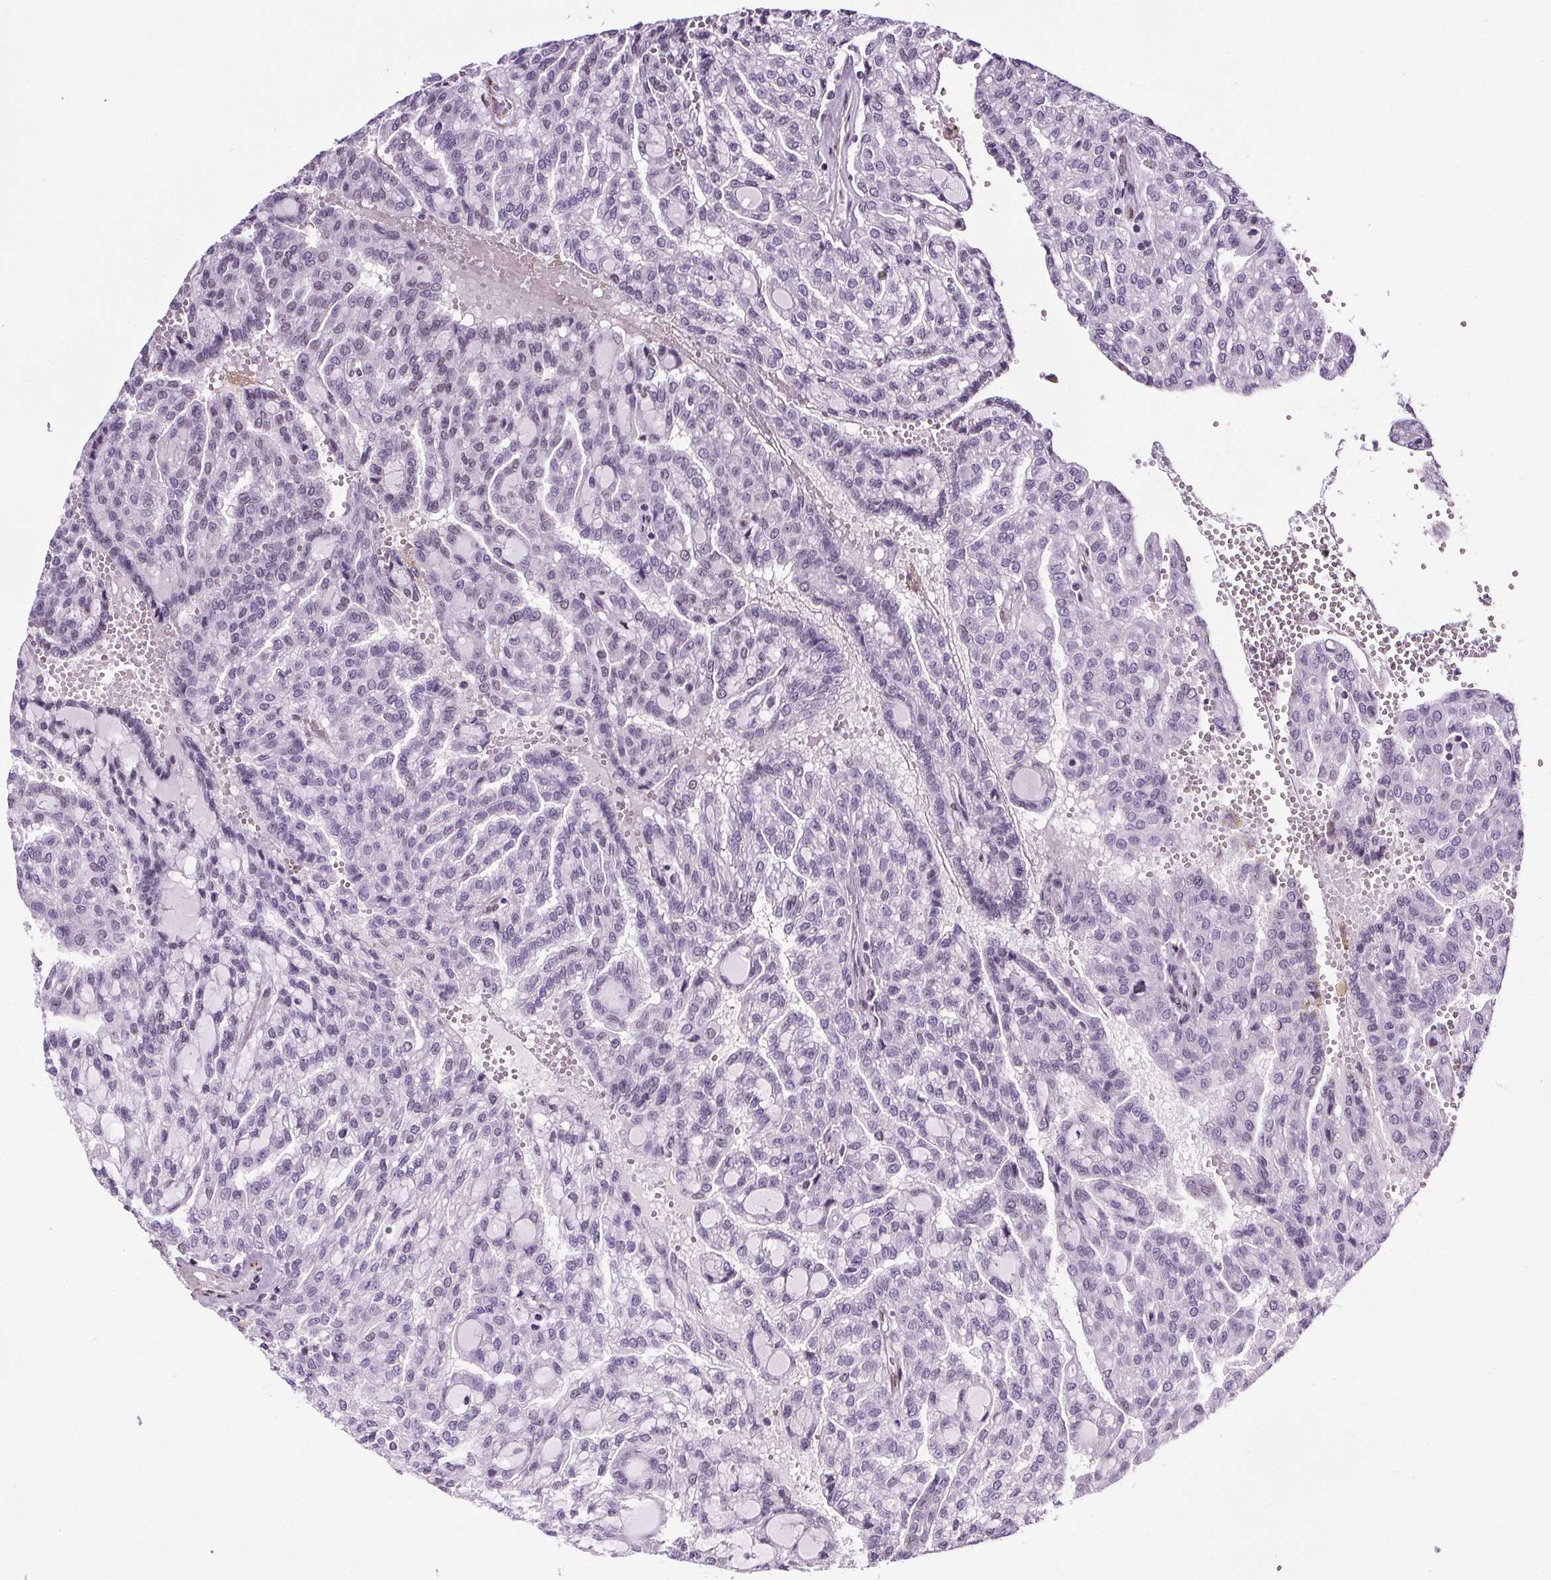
{"staining": {"intensity": "negative", "quantity": "none", "location": "none"}, "tissue": "renal cancer", "cell_type": "Tumor cells", "image_type": "cancer", "snomed": [{"axis": "morphology", "description": "Adenocarcinoma, NOS"}, {"axis": "topography", "description": "Kidney"}], "caption": "Immunohistochemistry (IHC) micrograph of human adenocarcinoma (renal) stained for a protein (brown), which demonstrates no staining in tumor cells. The staining is performed using DAB (3,3'-diaminobenzidine) brown chromogen with nuclei counter-stained in using hematoxylin.", "gene": "GP6", "patient": {"sex": "male", "age": 63}}